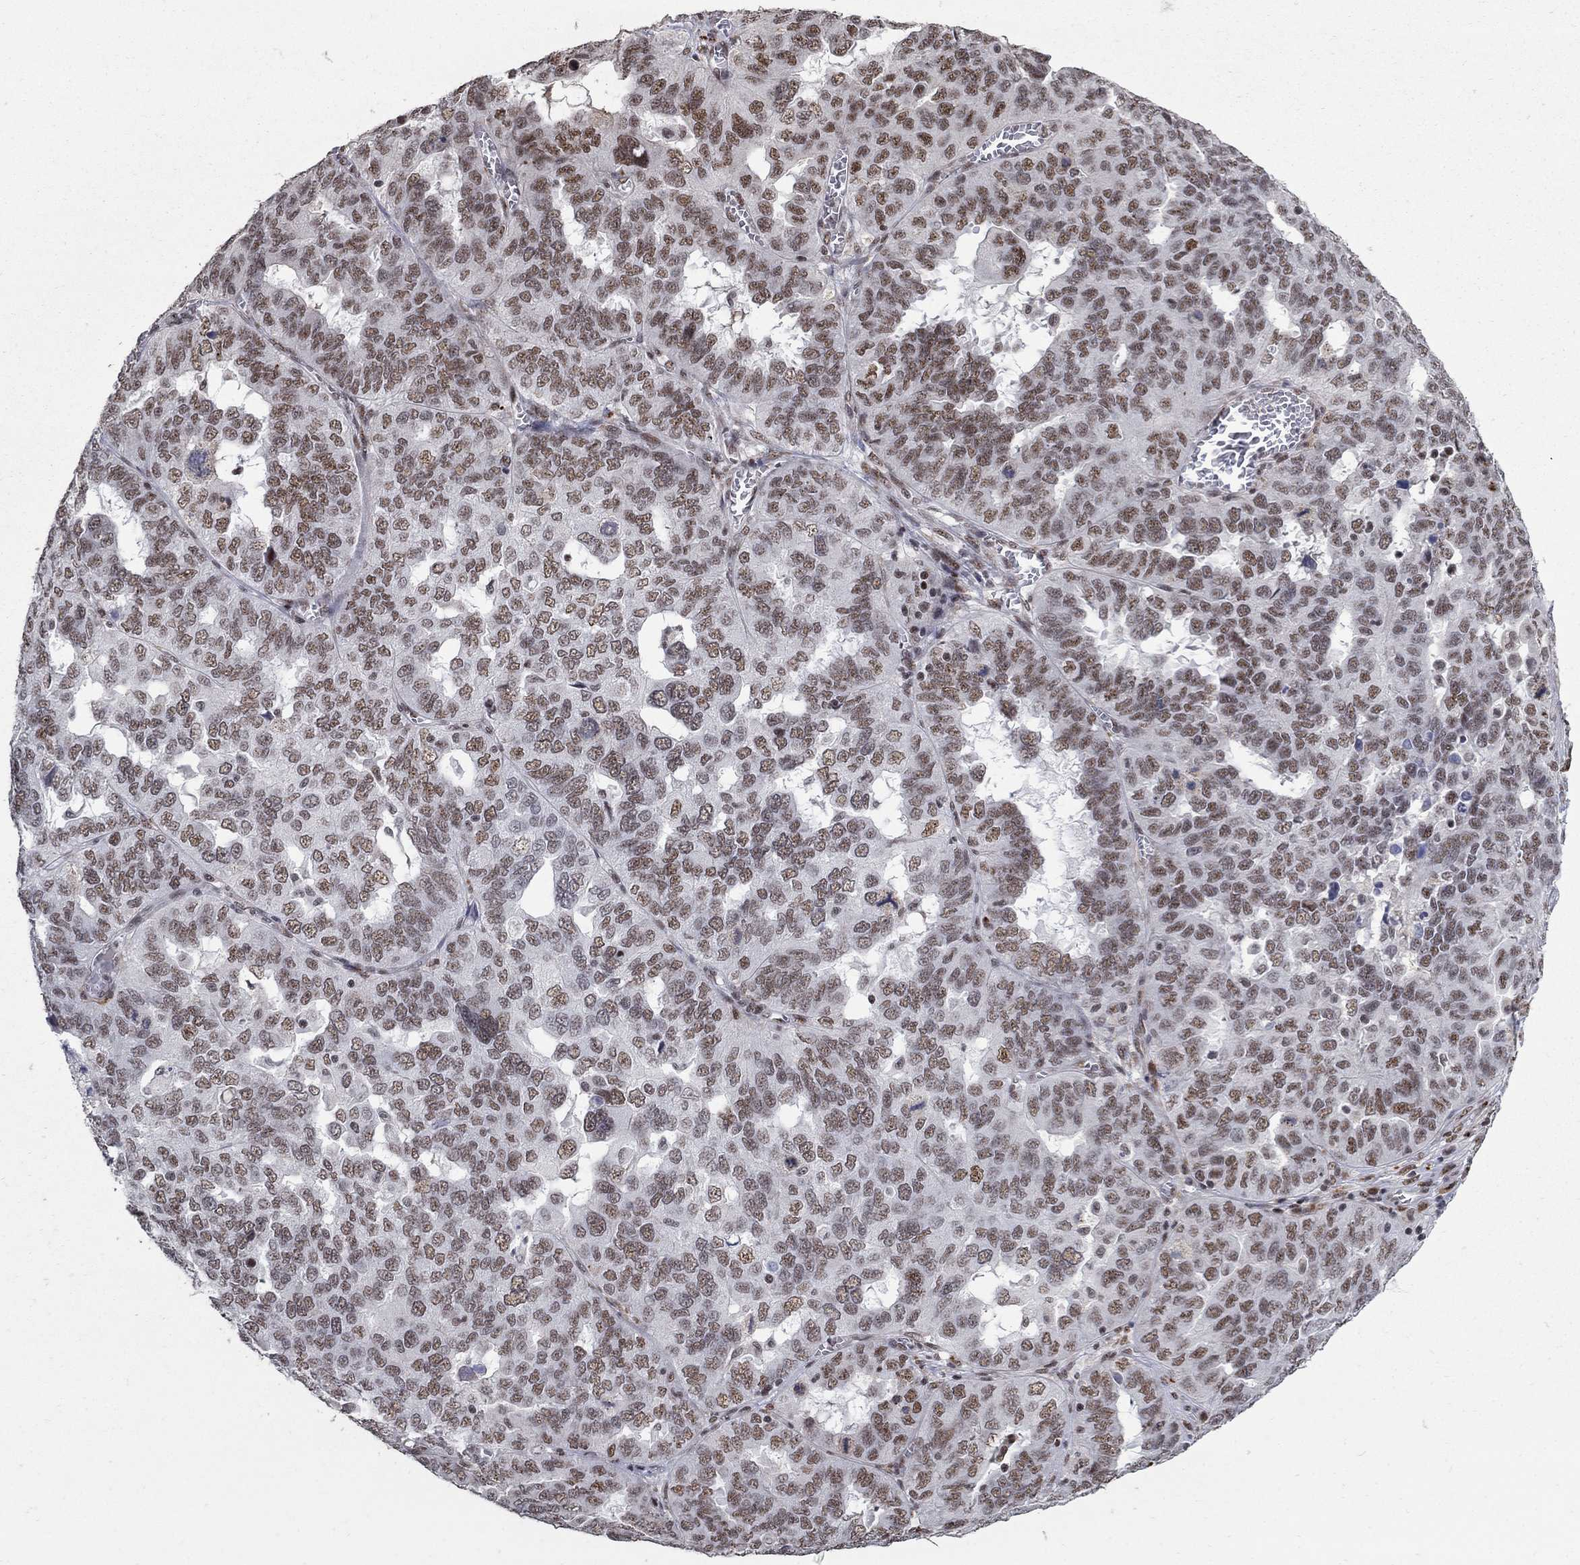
{"staining": {"intensity": "moderate", "quantity": "<25%", "location": "nuclear"}, "tissue": "ovarian cancer", "cell_type": "Tumor cells", "image_type": "cancer", "snomed": [{"axis": "morphology", "description": "Carcinoma, endometroid"}, {"axis": "topography", "description": "Soft tissue"}, {"axis": "topography", "description": "Ovary"}], "caption": "Tumor cells exhibit low levels of moderate nuclear positivity in about <25% of cells in ovarian endometroid carcinoma.", "gene": "PNISR", "patient": {"sex": "female", "age": 52}}